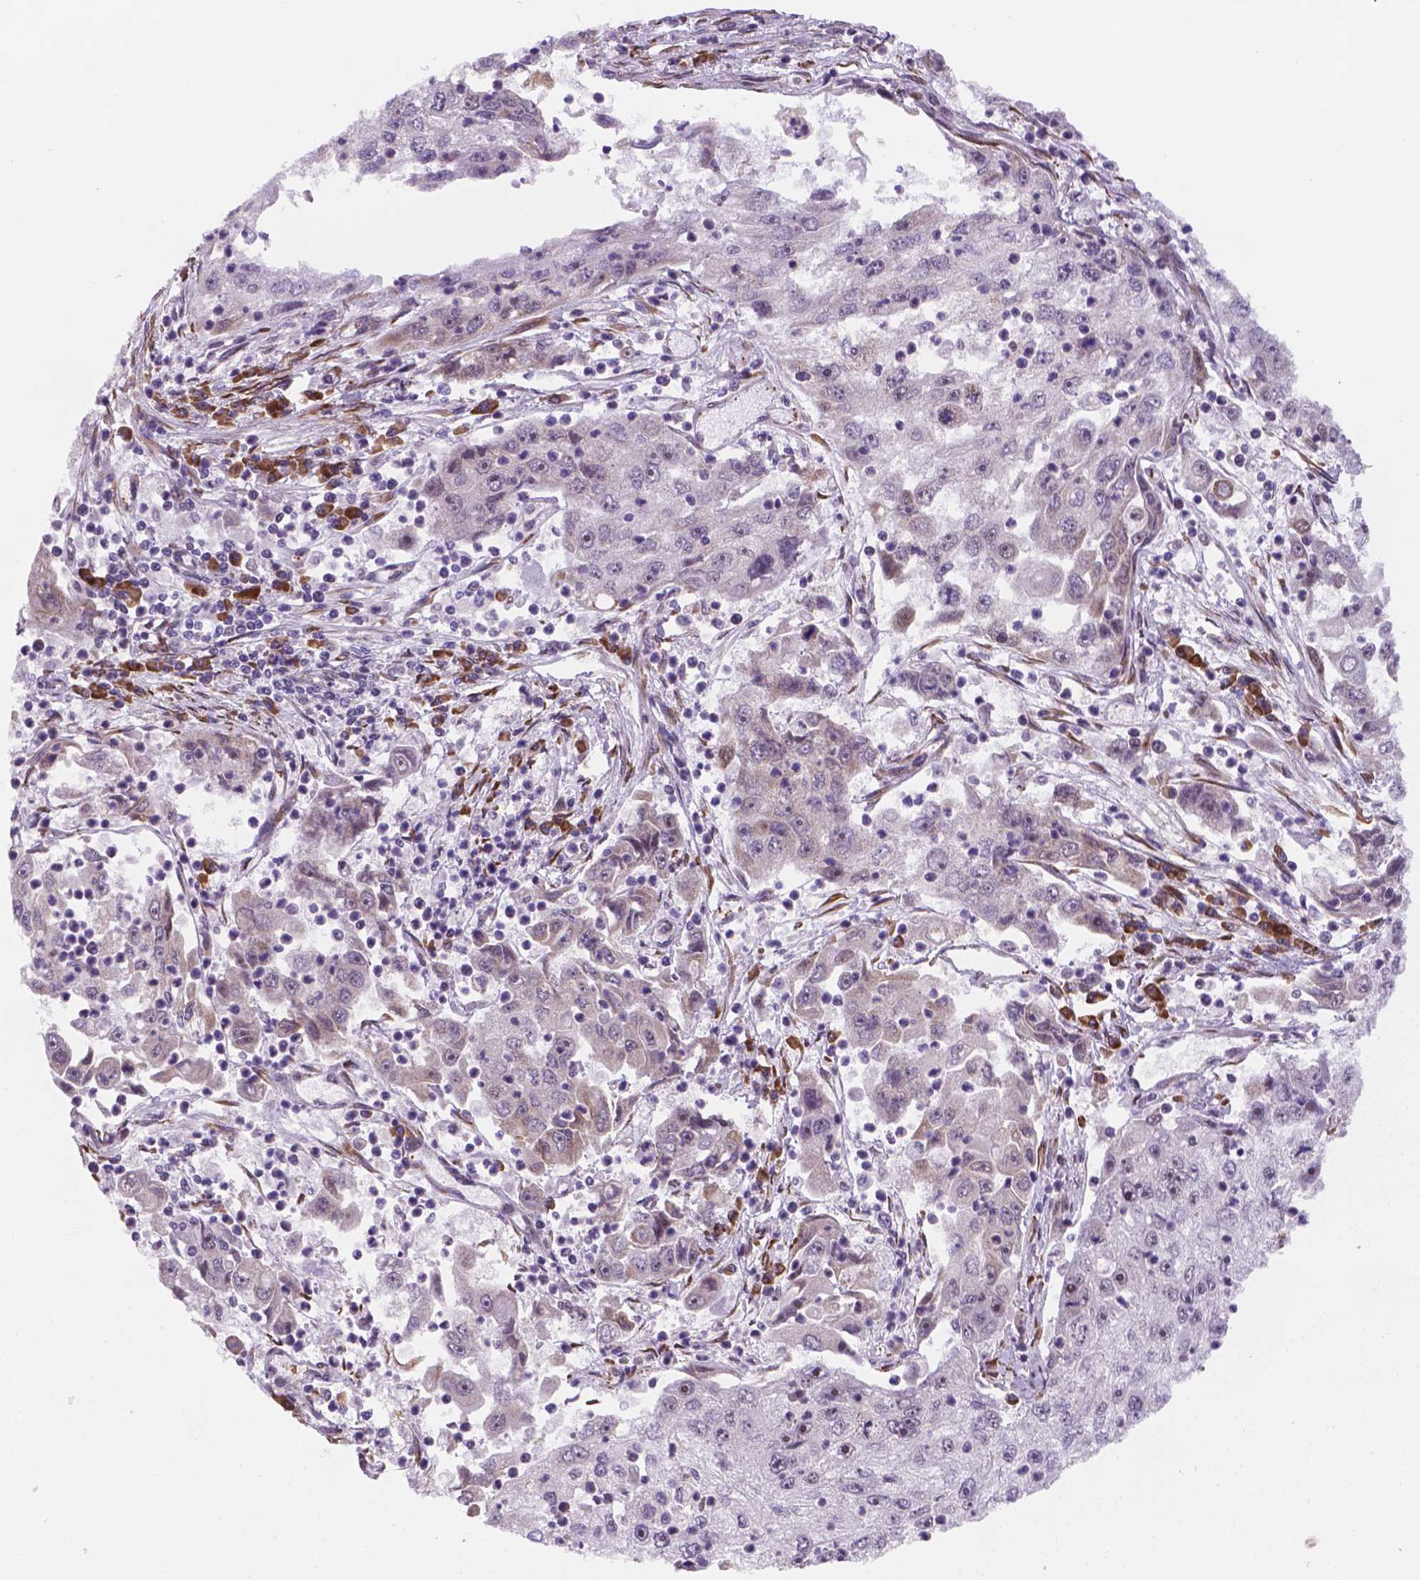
{"staining": {"intensity": "negative", "quantity": "none", "location": "none"}, "tissue": "cervical cancer", "cell_type": "Tumor cells", "image_type": "cancer", "snomed": [{"axis": "morphology", "description": "Squamous cell carcinoma, NOS"}, {"axis": "topography", "description": "Cervix"}], "caption": "Immunohistochemical staining of cervical cancer (squamous cell carcinoma) reveals no significant staining in tumor cells.", "gene": "FNIP1", "patient": {"sex": "female", "age": 36}}